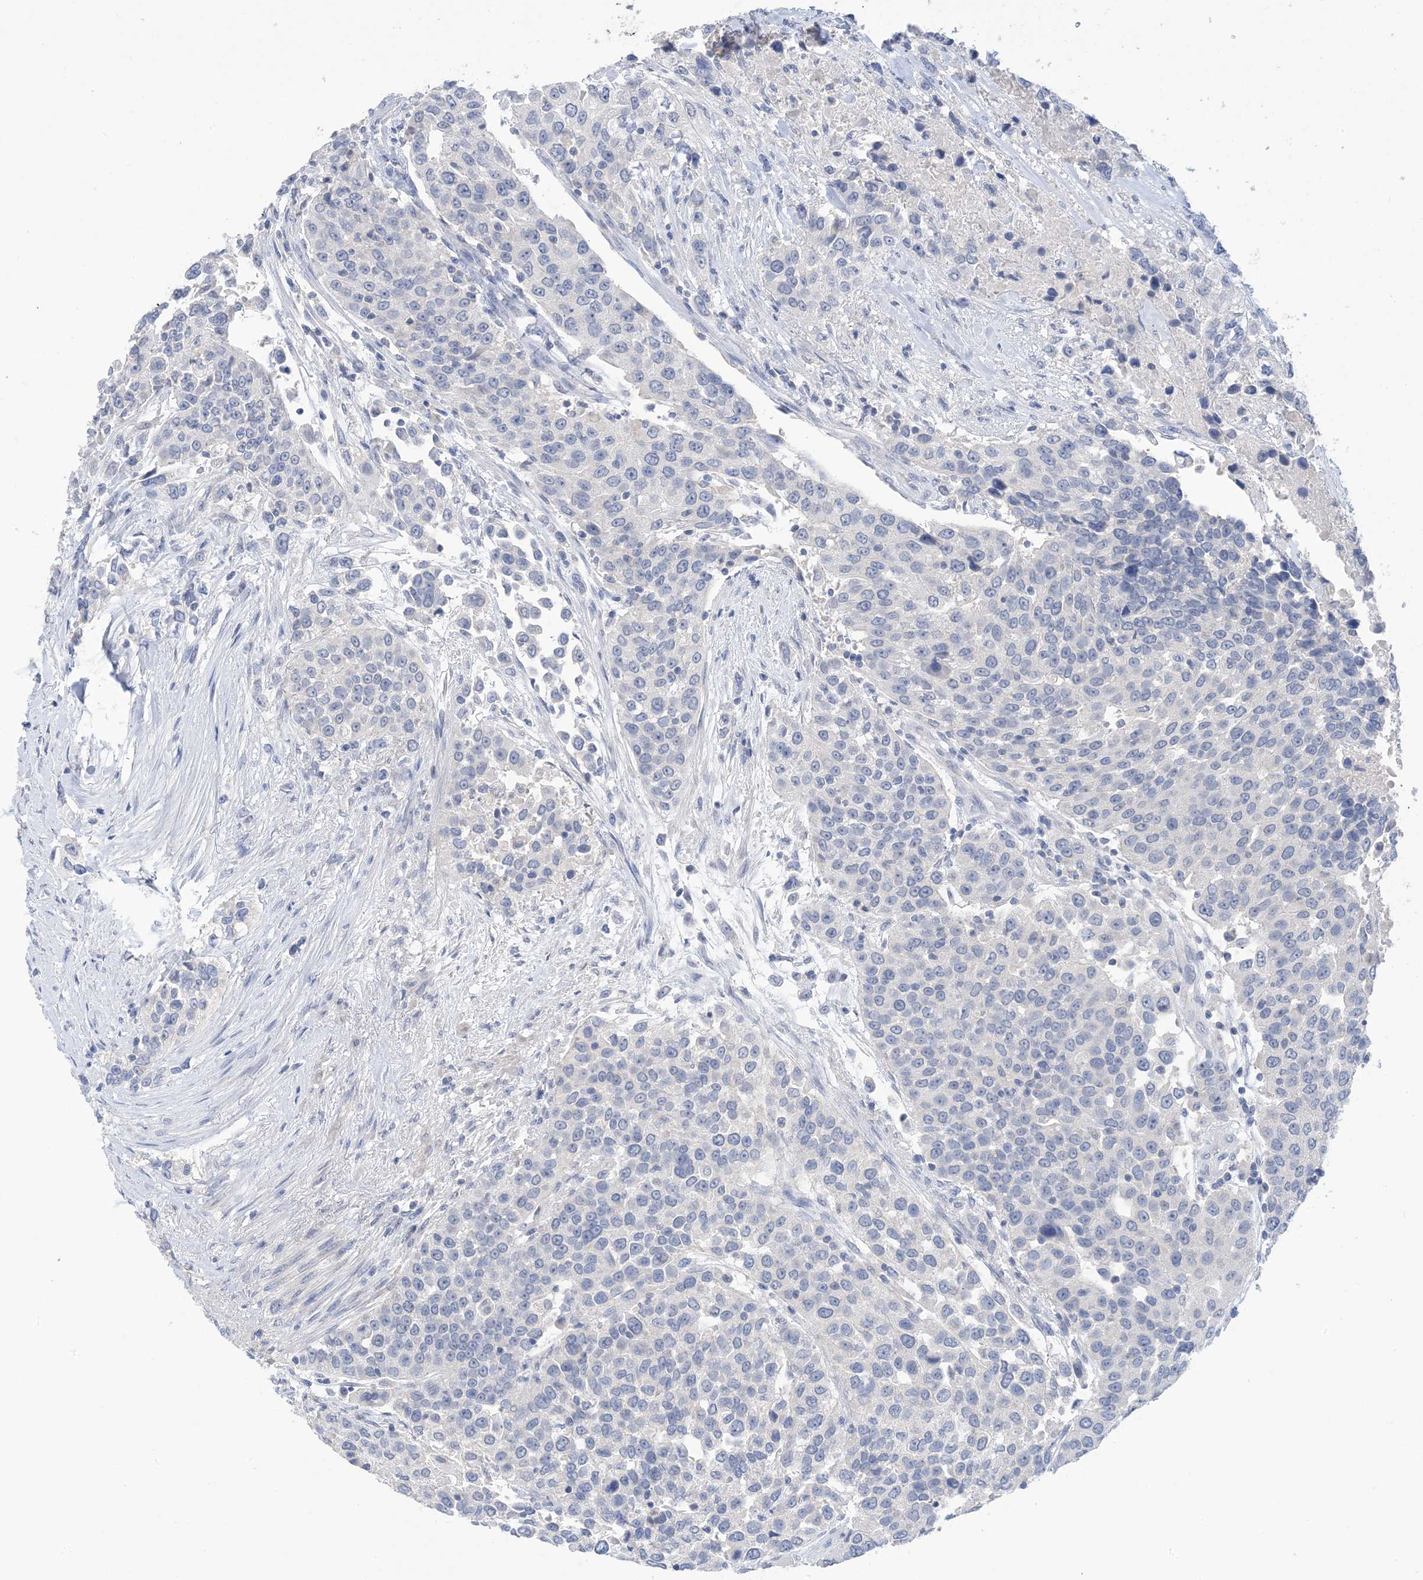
{"staining": {"intensity": "negative", "quantity": "none", "location": "none"}, "tissue": "urothelial cancer", "cell_type": "Tumor cells", "image_type": "cancer", "snomed": [{"axis": "morphology", "description": "Urothelial carcinoma, High grade"}, {"axis": "topography", "description": "Urinary bladder"}], "caption": "Image shows no protein positivity in tumor cells of urothelial cancer tissue.", "gene": "DSC3", "patient": {"sex": "female", "age": 80}}